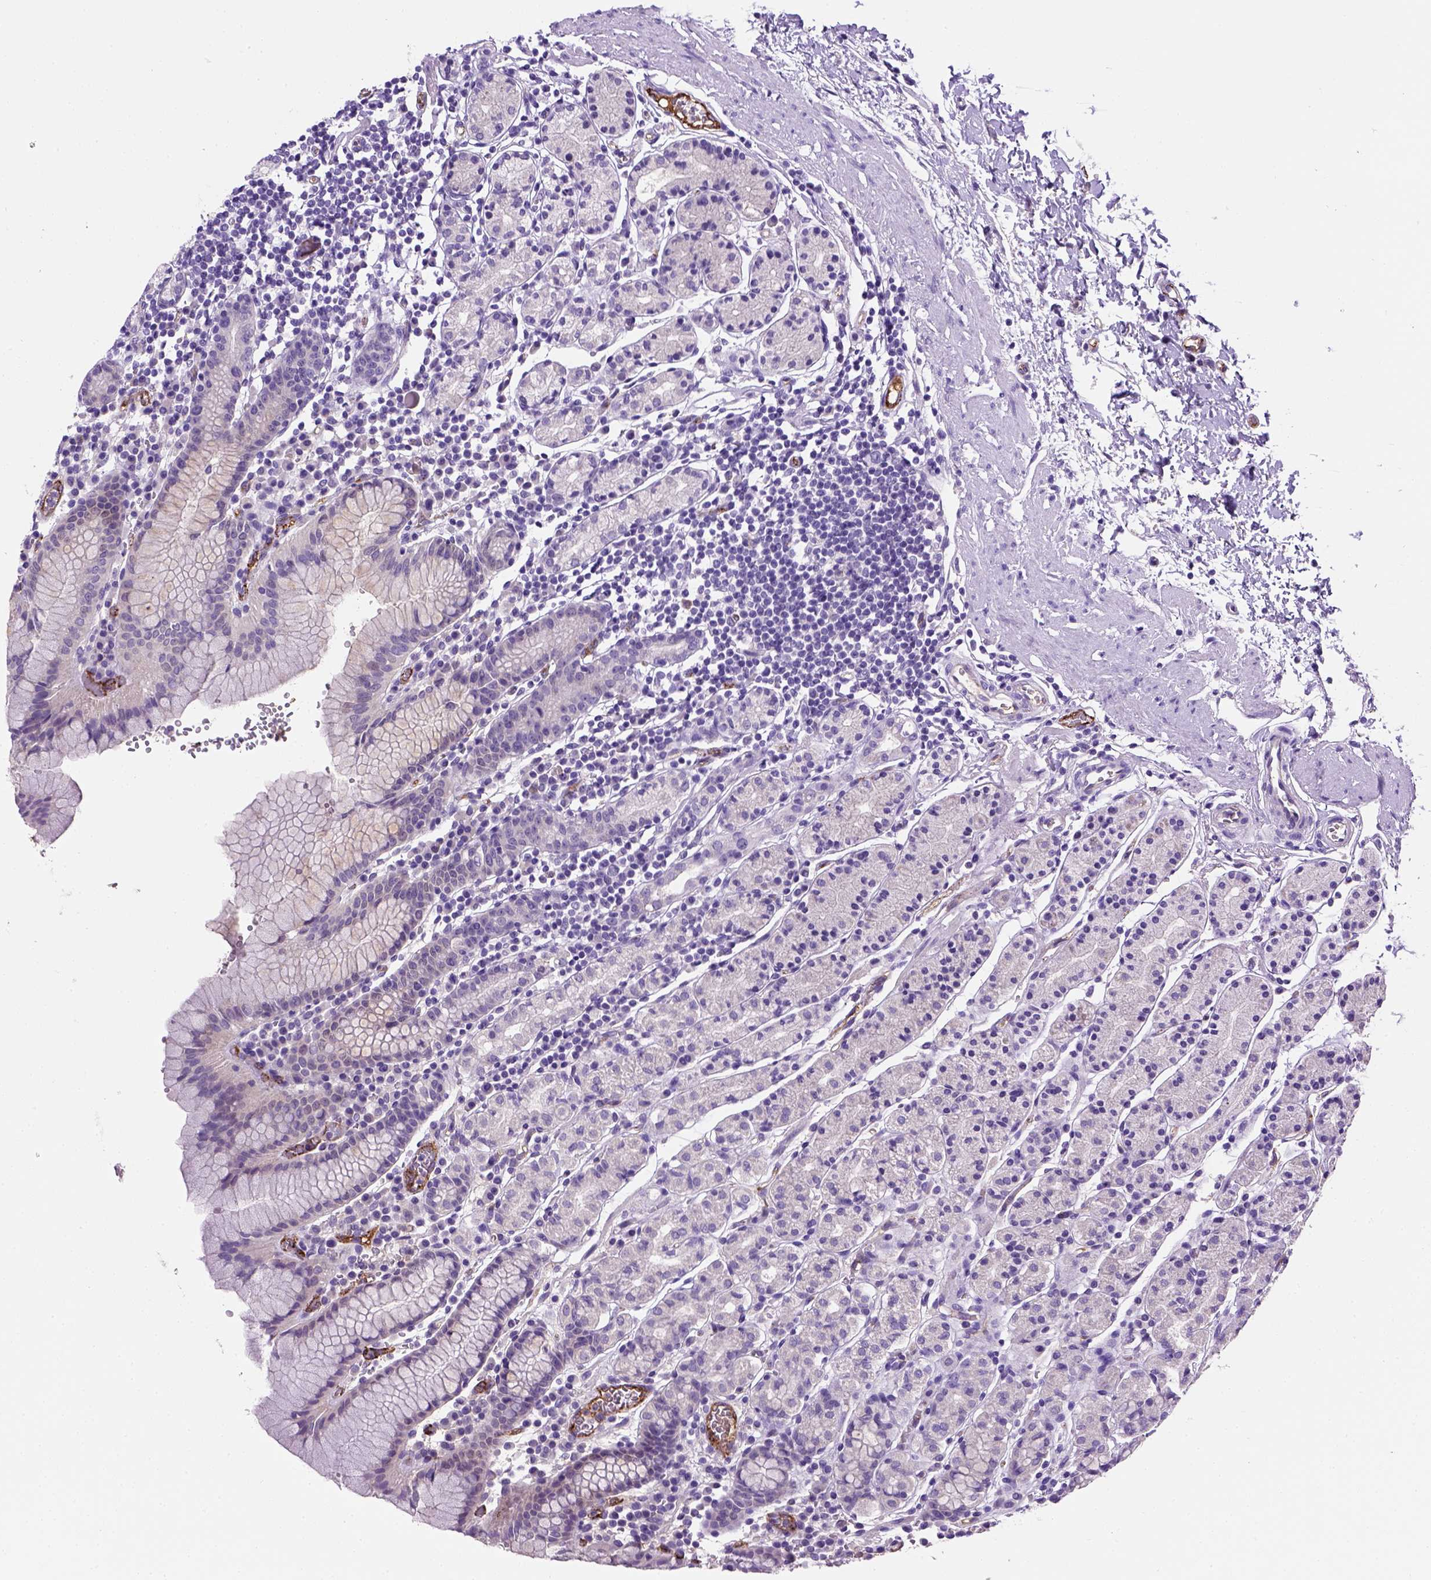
{"staining": {"intensity": "negative", "quantity": "none", "location": "none"}, "tissue": "stomach", "cell_type": "Glandular cells", "image_type": "normal", "snomed": [{"axis": "morphology", "description": "Normal tissue, NOS"}, {"axis": "topography", "description": "Stomach, upper"}, {"axis": "topography", "description": "Stomach"}], "caption": "This is an IHC histopathology image of unremarkable human stomach. There is no expression in glandular cells.", "gene": "VWF", "patient": {"sex": "male", "age": 62}}